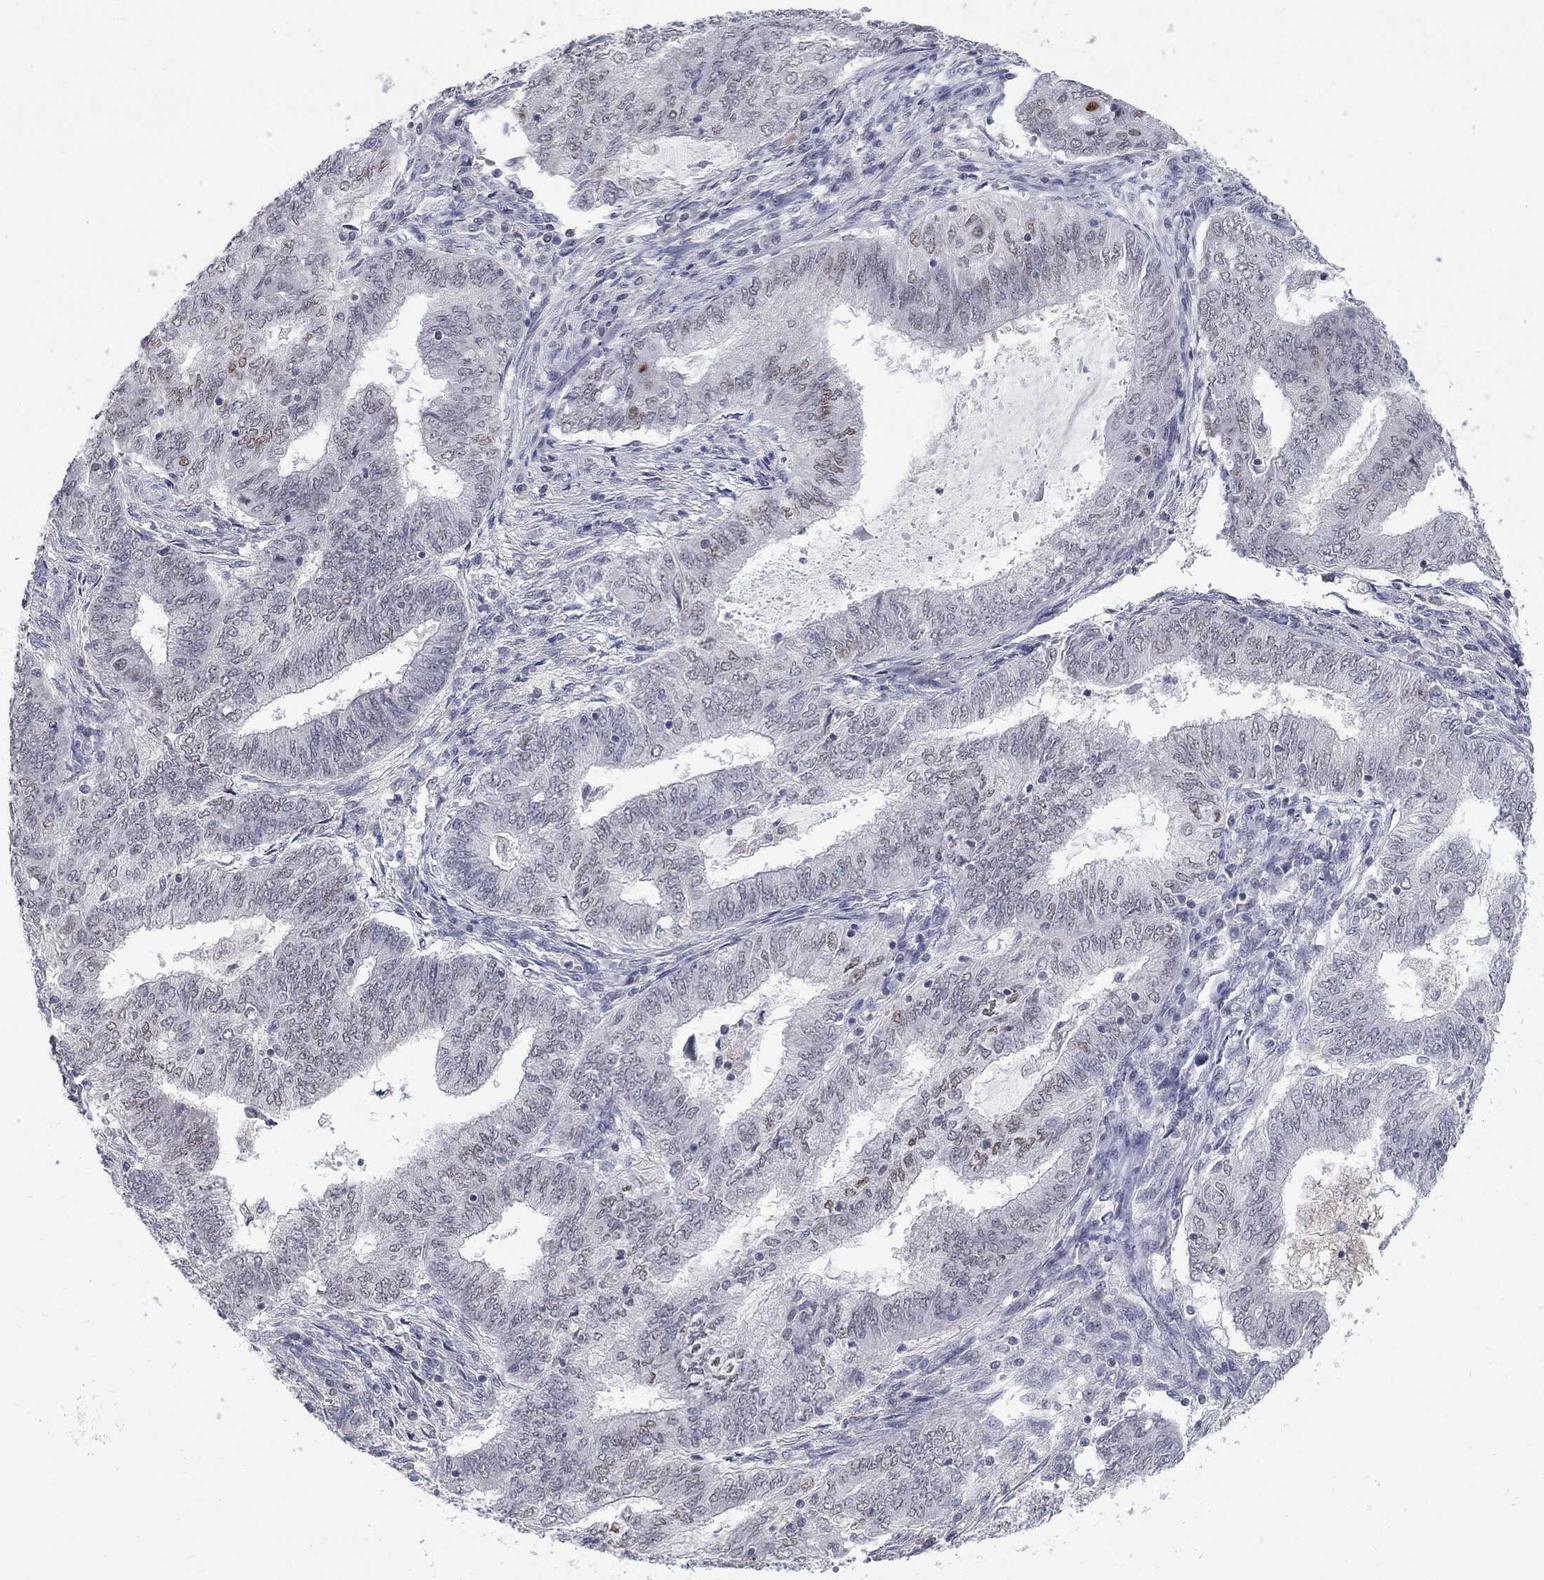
{"staining": {"intensity": "negative", "quantity": "none", "location": "none"}, "tissue": "endometrial cancer", "cell_type": "Tumor cells", "image_type": "cancer", "snomed": [{"axis": "morphology", "description": "Adenocarcinoma, NOS"}, {"axis": "topography", "description": "Endometrium"}], "caption": "An immunohistochemistry photomicrograph of endometrial cancer (adenocarcinoma) is shown. There is no staining in tumor cells of endometrial cancer (adenocarcinoma).", "gene": "GCFC2", "patient": {"sex": "female", "age": 62}}